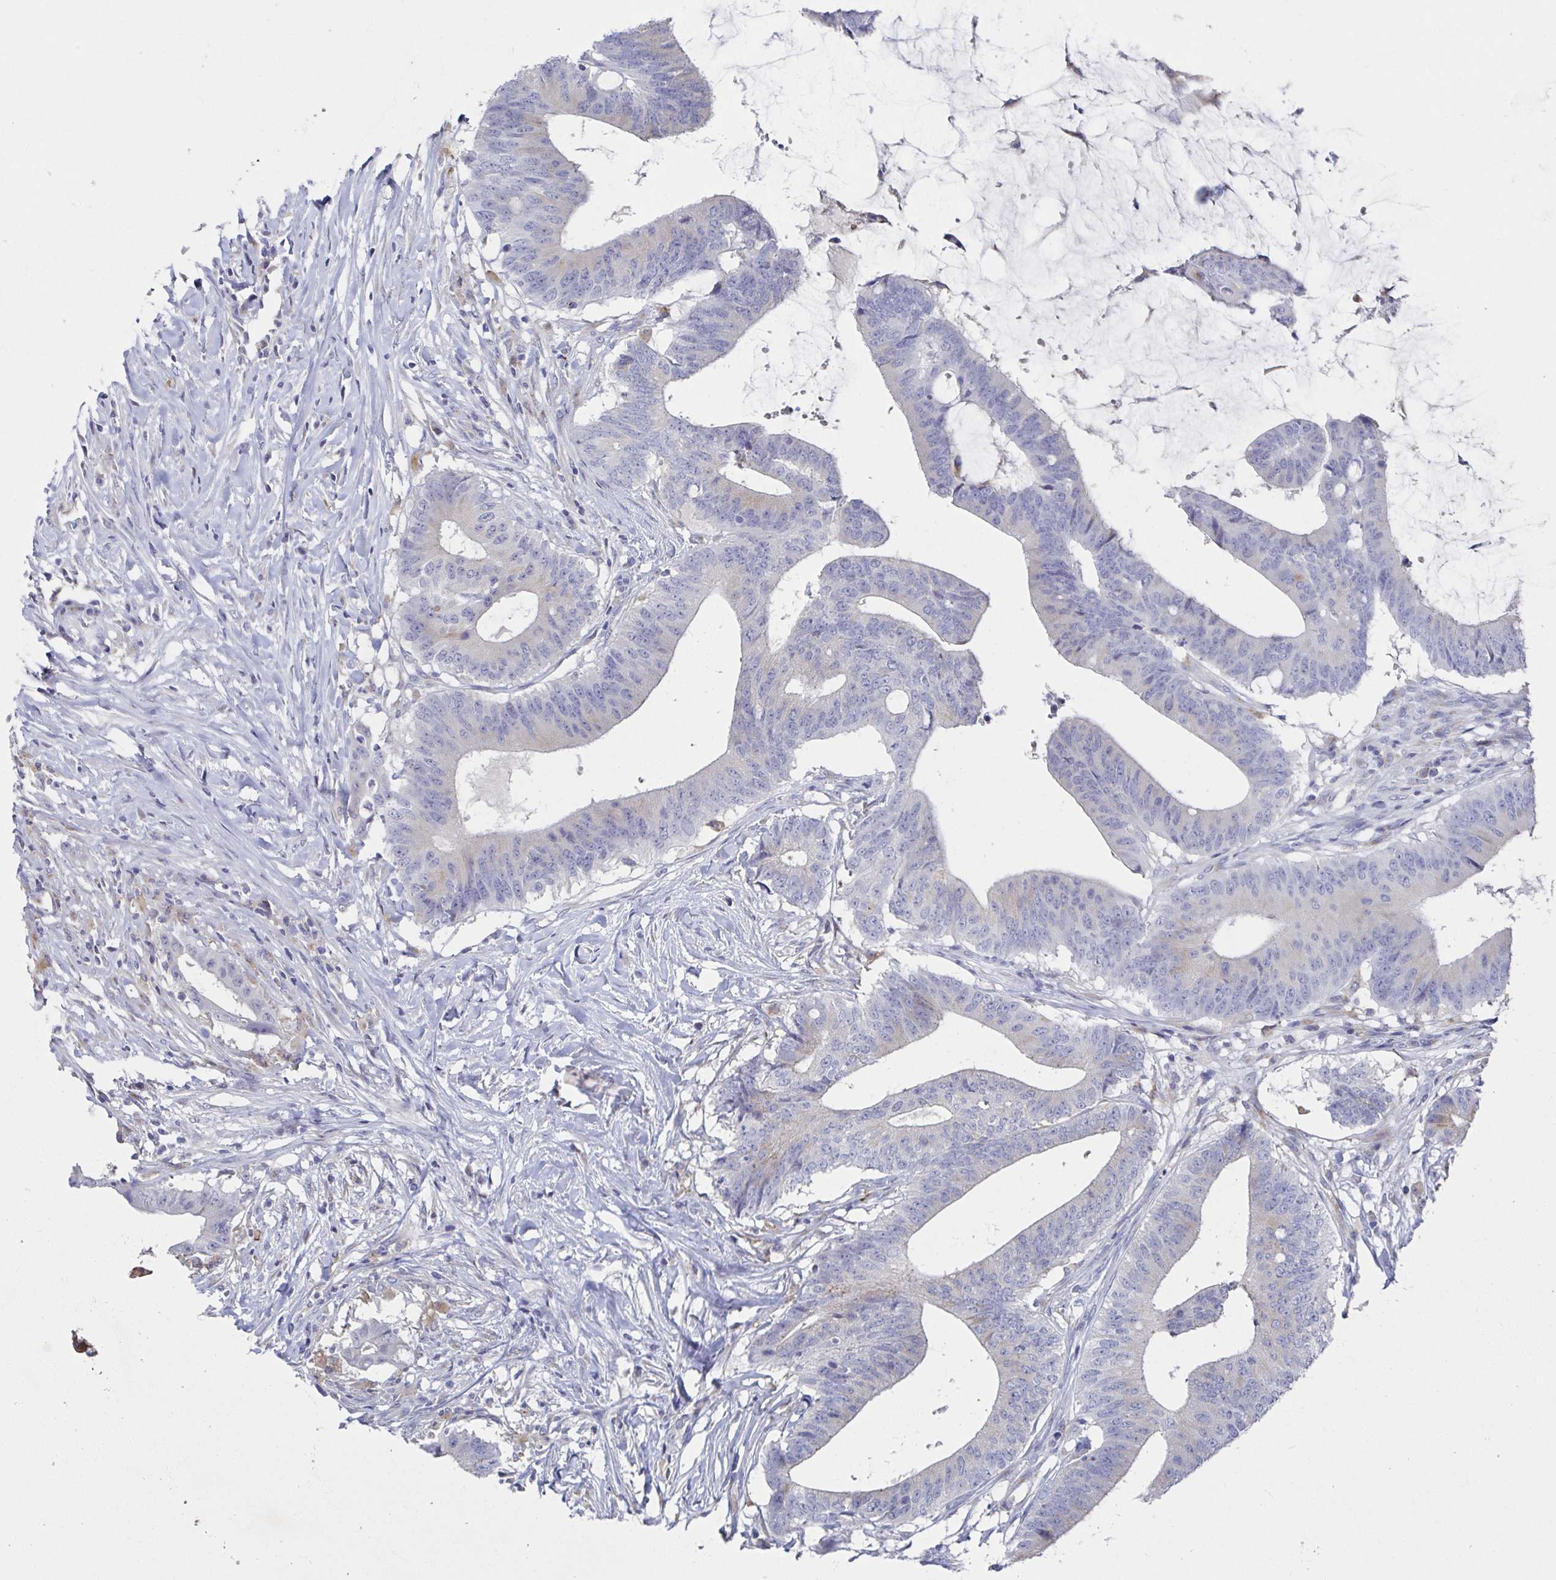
{"staining": {"intensity": "negative", "quantity": "none", "location": "none"}, "tissue": "colorectal cancer", "cell_type": "Tumor cells", "image_type": "cancer", "snomed": [{"axis": "morphology", "description": "Adenocarcinoma, NOS"}, {"axis": "topography", "description": "Colon"}], "caption": "The immunohistochemistry (IHC) image has no significant positivity in tumor cells of colorectal cancer (adenocarcinoma) tissue.", "gene": "TAS2R39", "patient": {"sex": "female", "age": 43}}